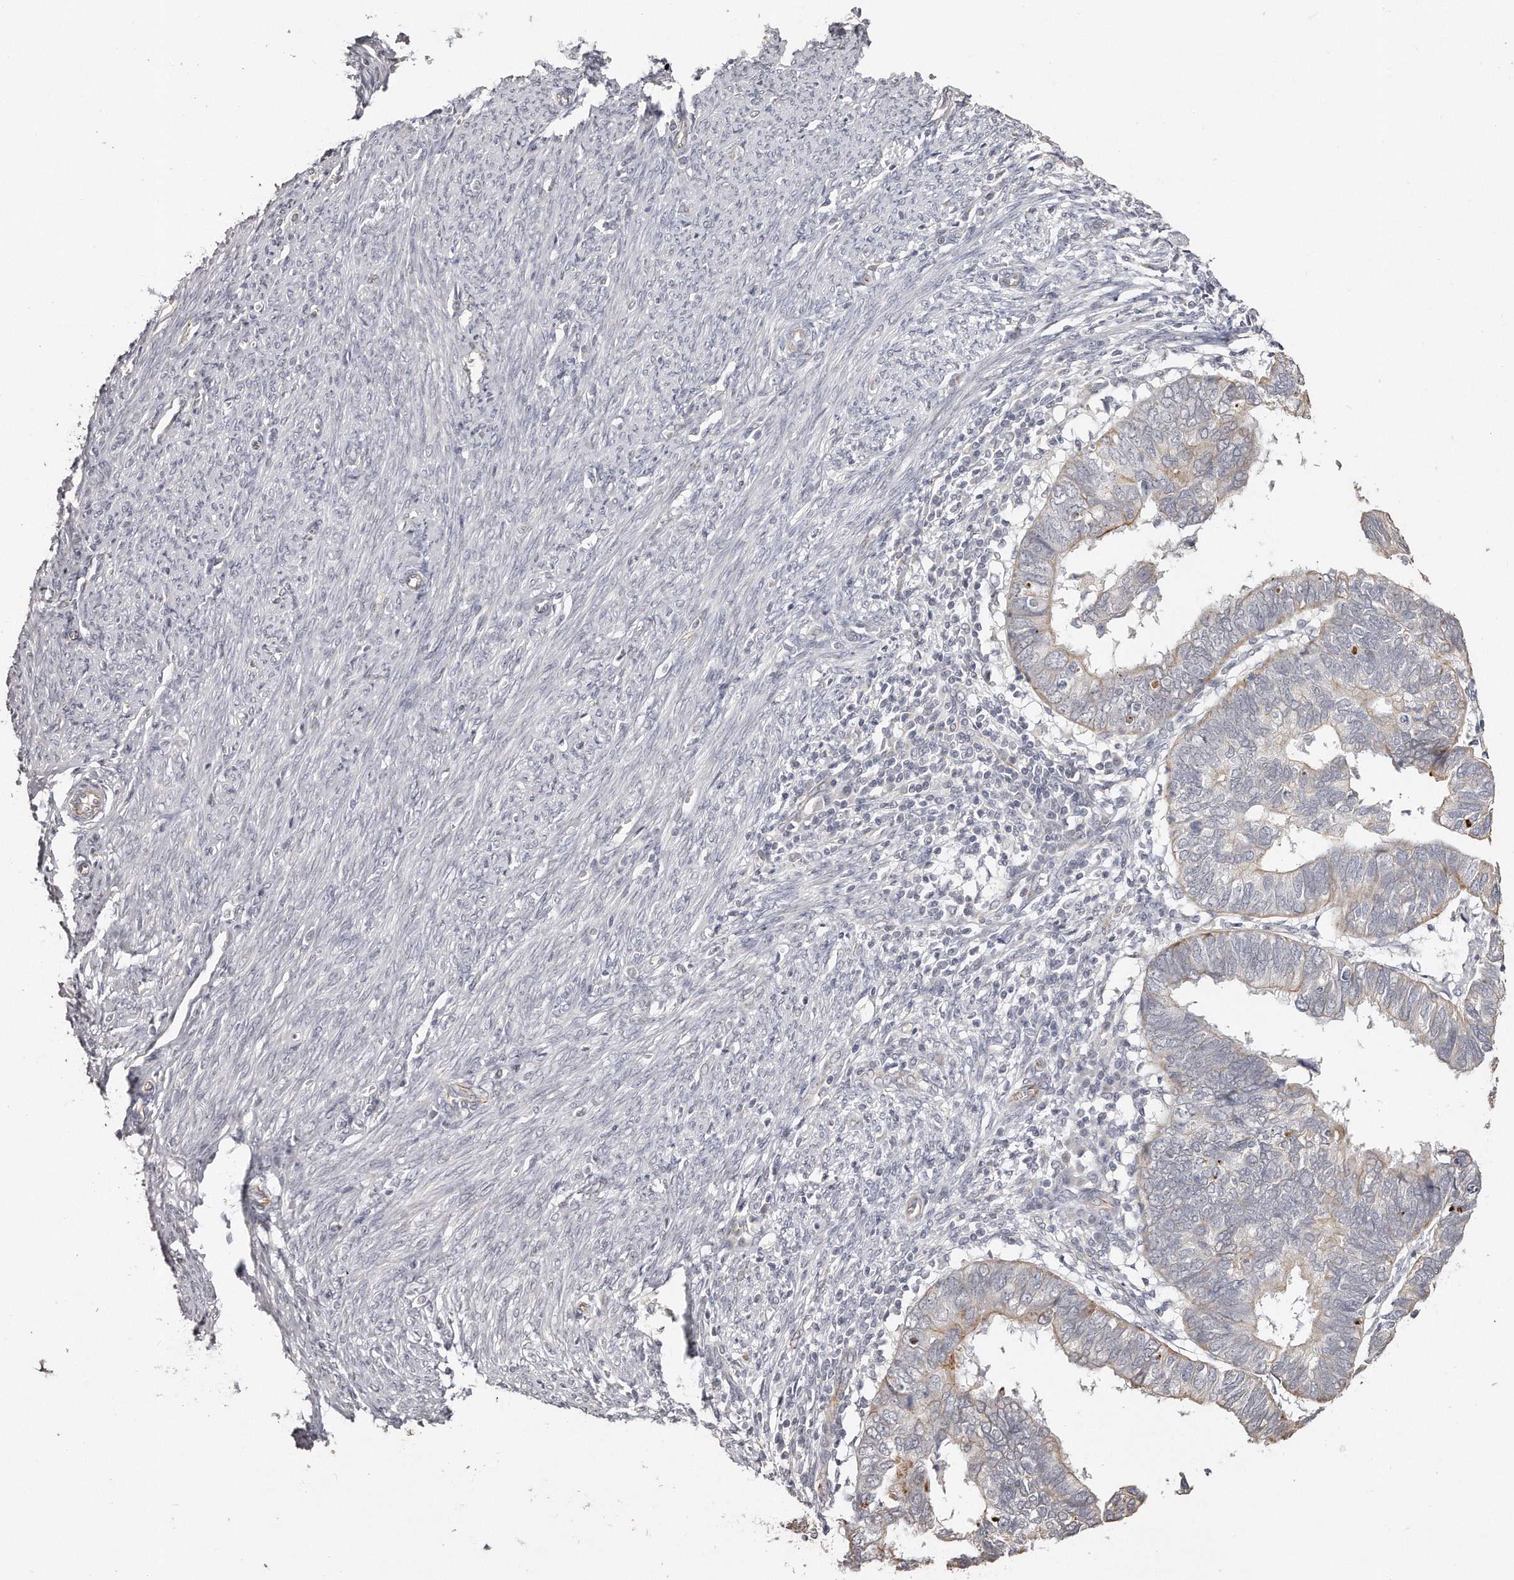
{"staining": {"intensity": "moderate", "quantity": "<25%", "location": "cytoplasmic/membranous"}, "tissue": "endometrial cancer", "cell_type": "Tumor cells", "image_type": "cancer", "snomed": [{"axis": "morphology", "description": "Adenocarcinoma, NOS"}, {"axis": "topography", "description": "Uterus"}], "caption": "High-power microscopy captured an immunohistochemistry (IHC) photomicrograph of adenocarcinoma (endometrial), revealing moderate cytoplasmic/membranous expression in approximately <25% of tumor cells.", "gene": "ZYG11A", "patient": {"sex": "female", "age": 77}}